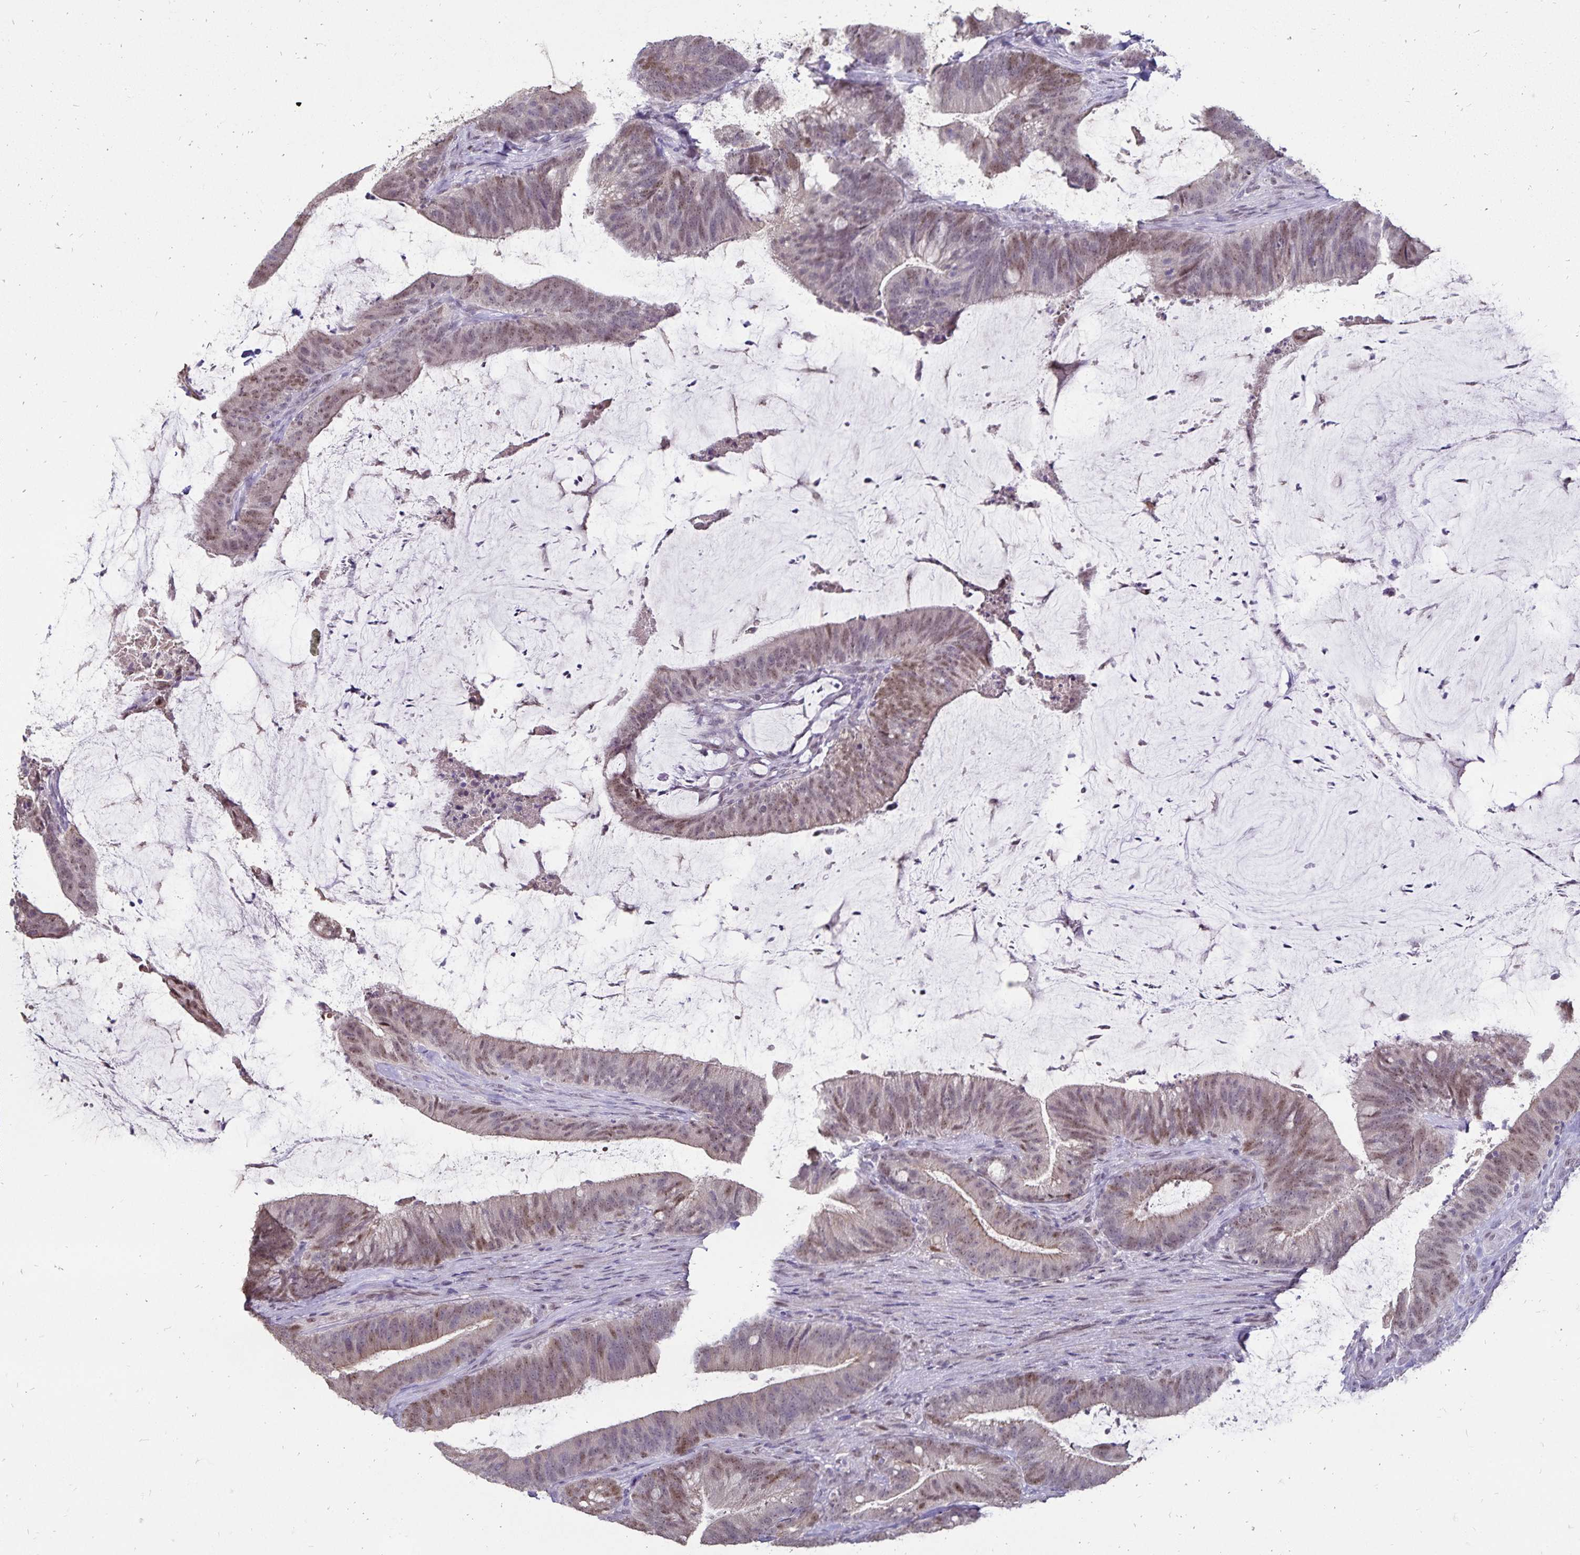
{"staining": {"intensity": "moderate", "quantity": ">75%", "location": "nuclear"}, "tissue": "colorectal cancer", "cell_type": "Tumor cells", "image_type": "cancer", "snomed": [{"axis": "morphology", "description": "Adenocarcinoma, NOS"}, {"axis": "topography", "description": "Colon"}], "caption": "Moderate nuclear positivity for a protein is present in approximately >75% of tumor cells of colorectal adenocarcinoma using immunohistochemistry.", "gene": "POLB", "patient": {"sex": "female", "age": 43}}